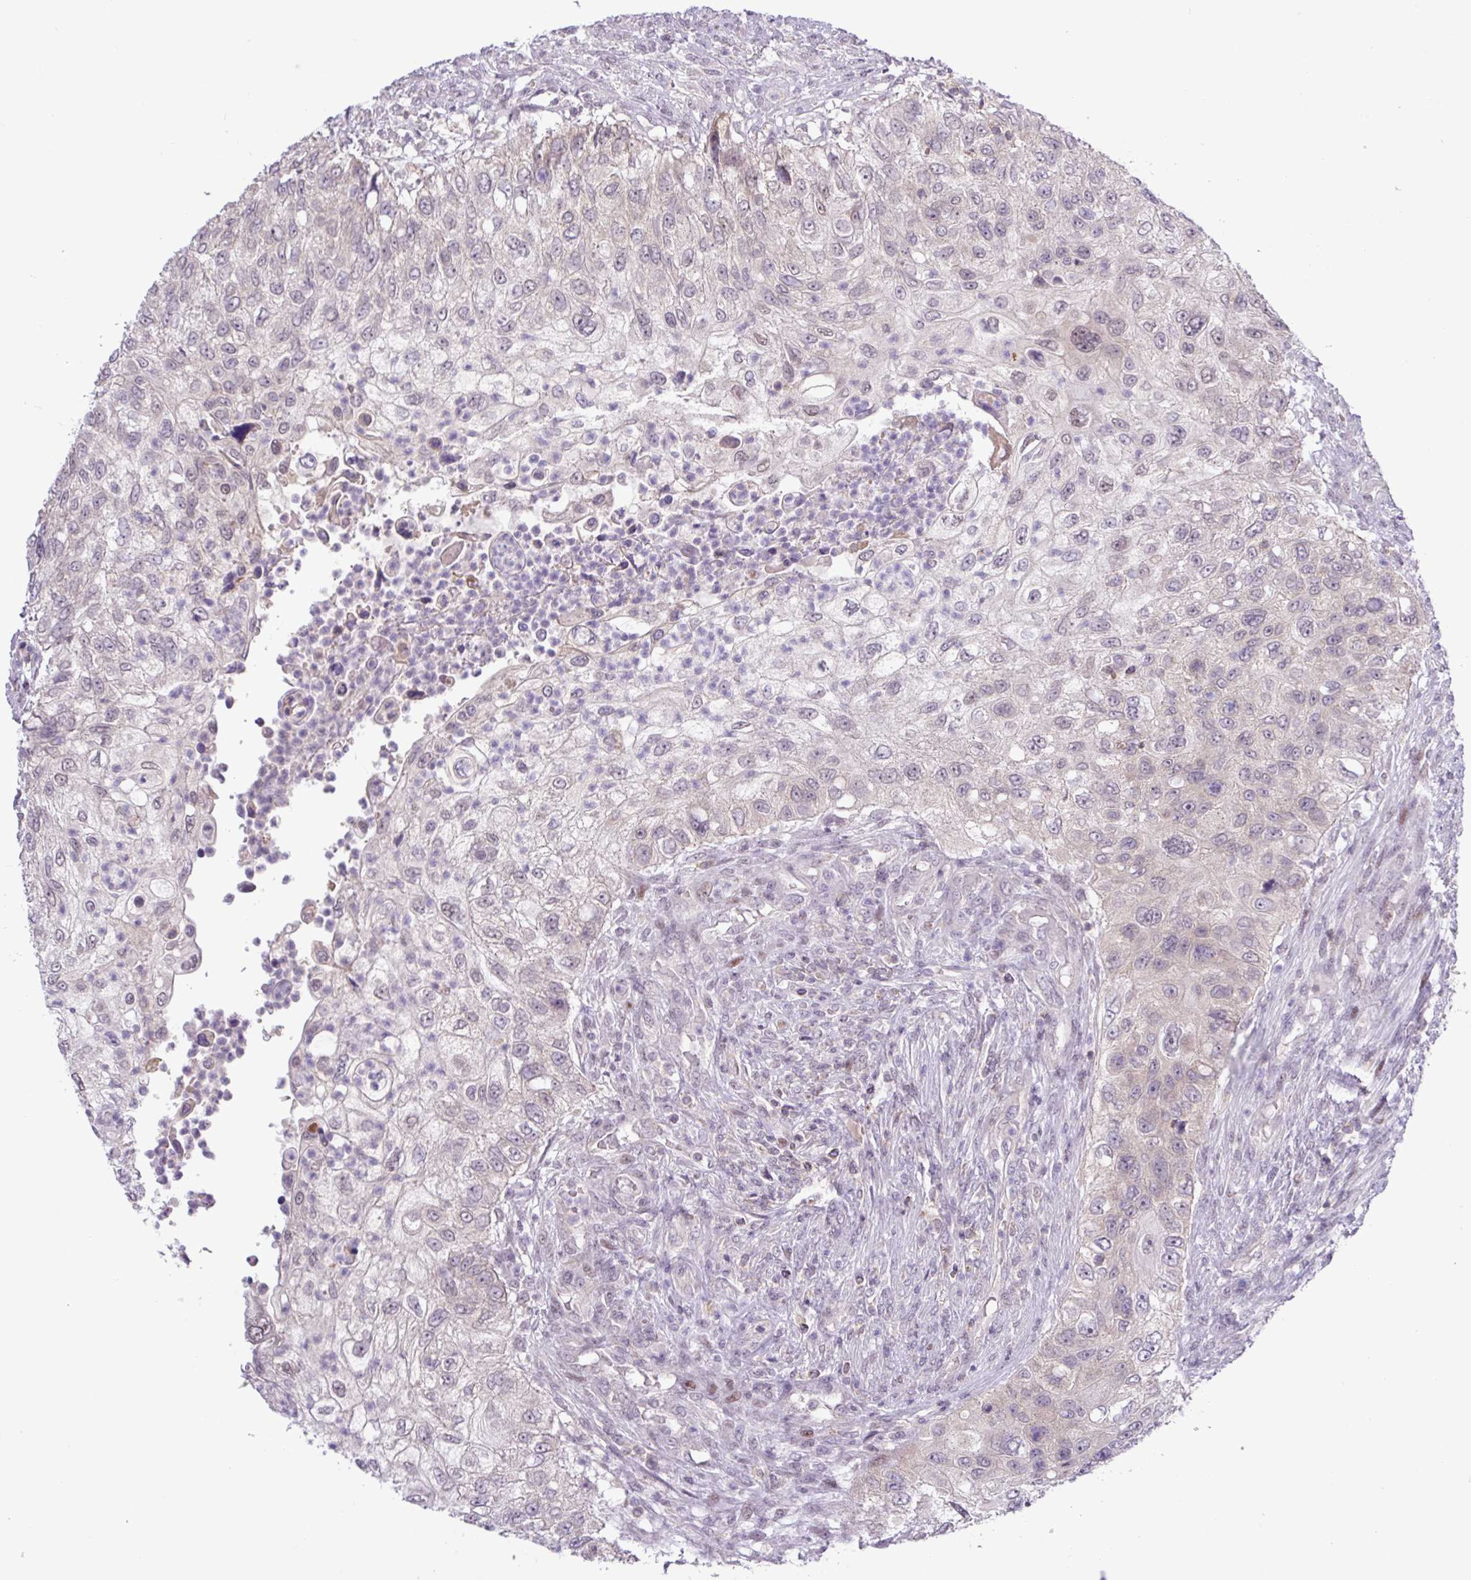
{"staining": {"intensity": "negative", "quantity": "none", "location": "none"}, "tissue": "urothelial cancer", "cell_type": "Tumor cells", "image_type": "cancer", "snomed": [{"axis": "morphology", "description": "Urothelial carcinoma, High grade"}, {"axis": "topography", "description": "Urinary bladder"}], "caption": "High magnification brightfield microscopy of urothelial carcinoma (high-grade) stained with DAB (3,3'-diaminobenzidine) (brown) and counterstained with hematoxylin (blue): tumor cells show no significant positivity. (Brightfield microscopy of DAB (3,3'-diaminobenzidine) immunohistochemistry (IHC) at high magnification).", "gene": "RTL3", "patient": {"sex": "female", "age": 60}}